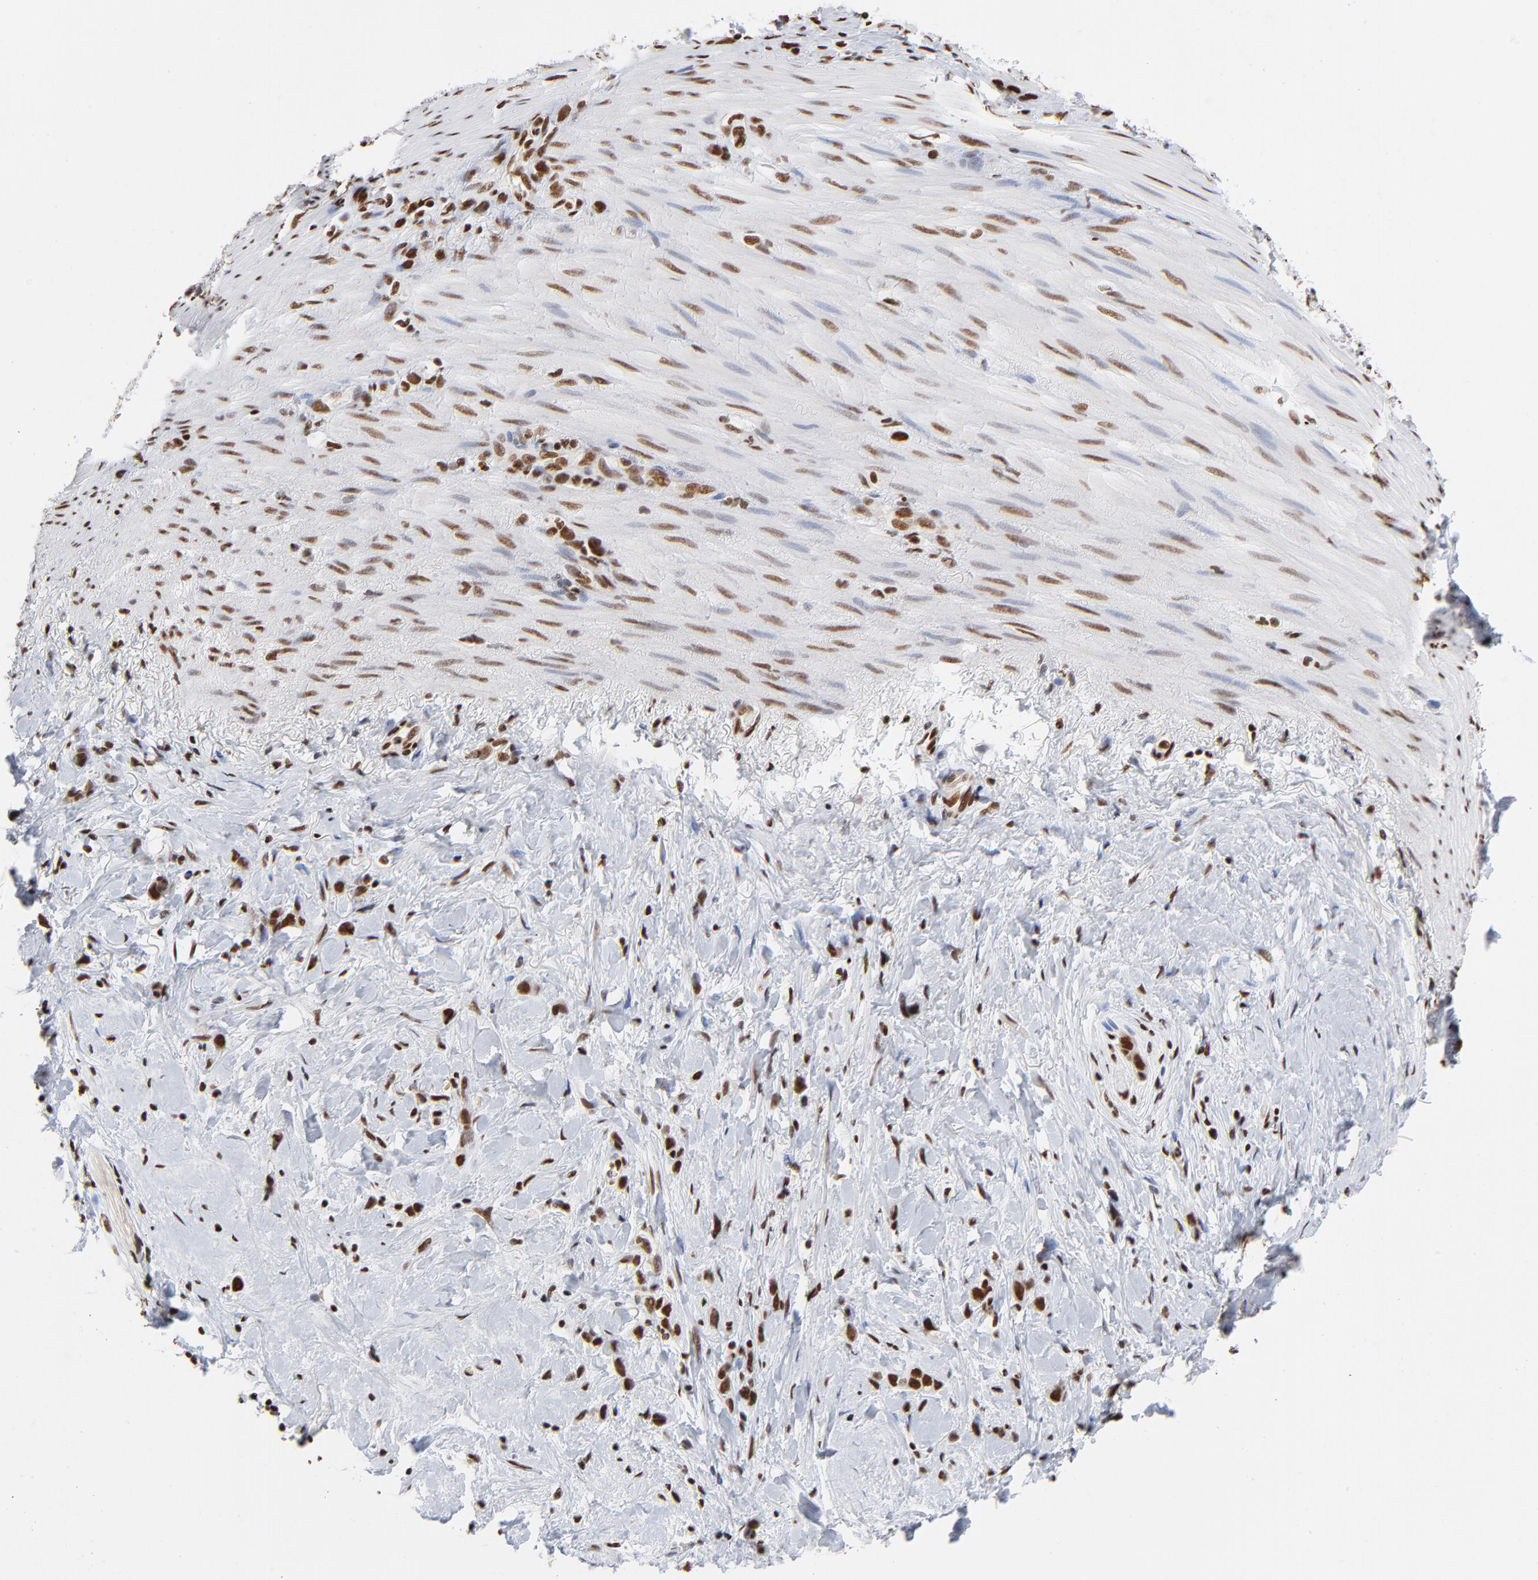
{"staining": {"intensity": "strong", "quantity": ">75%", "location": "nuclear"}, "tissue": "stomach cancer", "cell_type": "Tumor cells", "image_type": "cancer", "snomed": [{"axis": "morphology", "description": "Normal tissue, NOS"}, {"axis": "morphology", "description": "Adenocarcinoma, NOS"}, {"axis": "morphology", "description": "Adenocarcinoma, High grade"}, {"axis": "topography", "description": "Stomach, upper"}, {"axis": "topography", "description": "Stomach"}], "caption": "Tumor cells reveal strong nuclear staining in about >75% of cells in stomach adenocarcinoma. The staining was performed using DAB to visualize the protein expression in brown, while the nuclei were stained in blue with hematoxylin (Magnification: 20x).", "gene": "CREB1", "patient": {"sex": "female", "age": 65}}